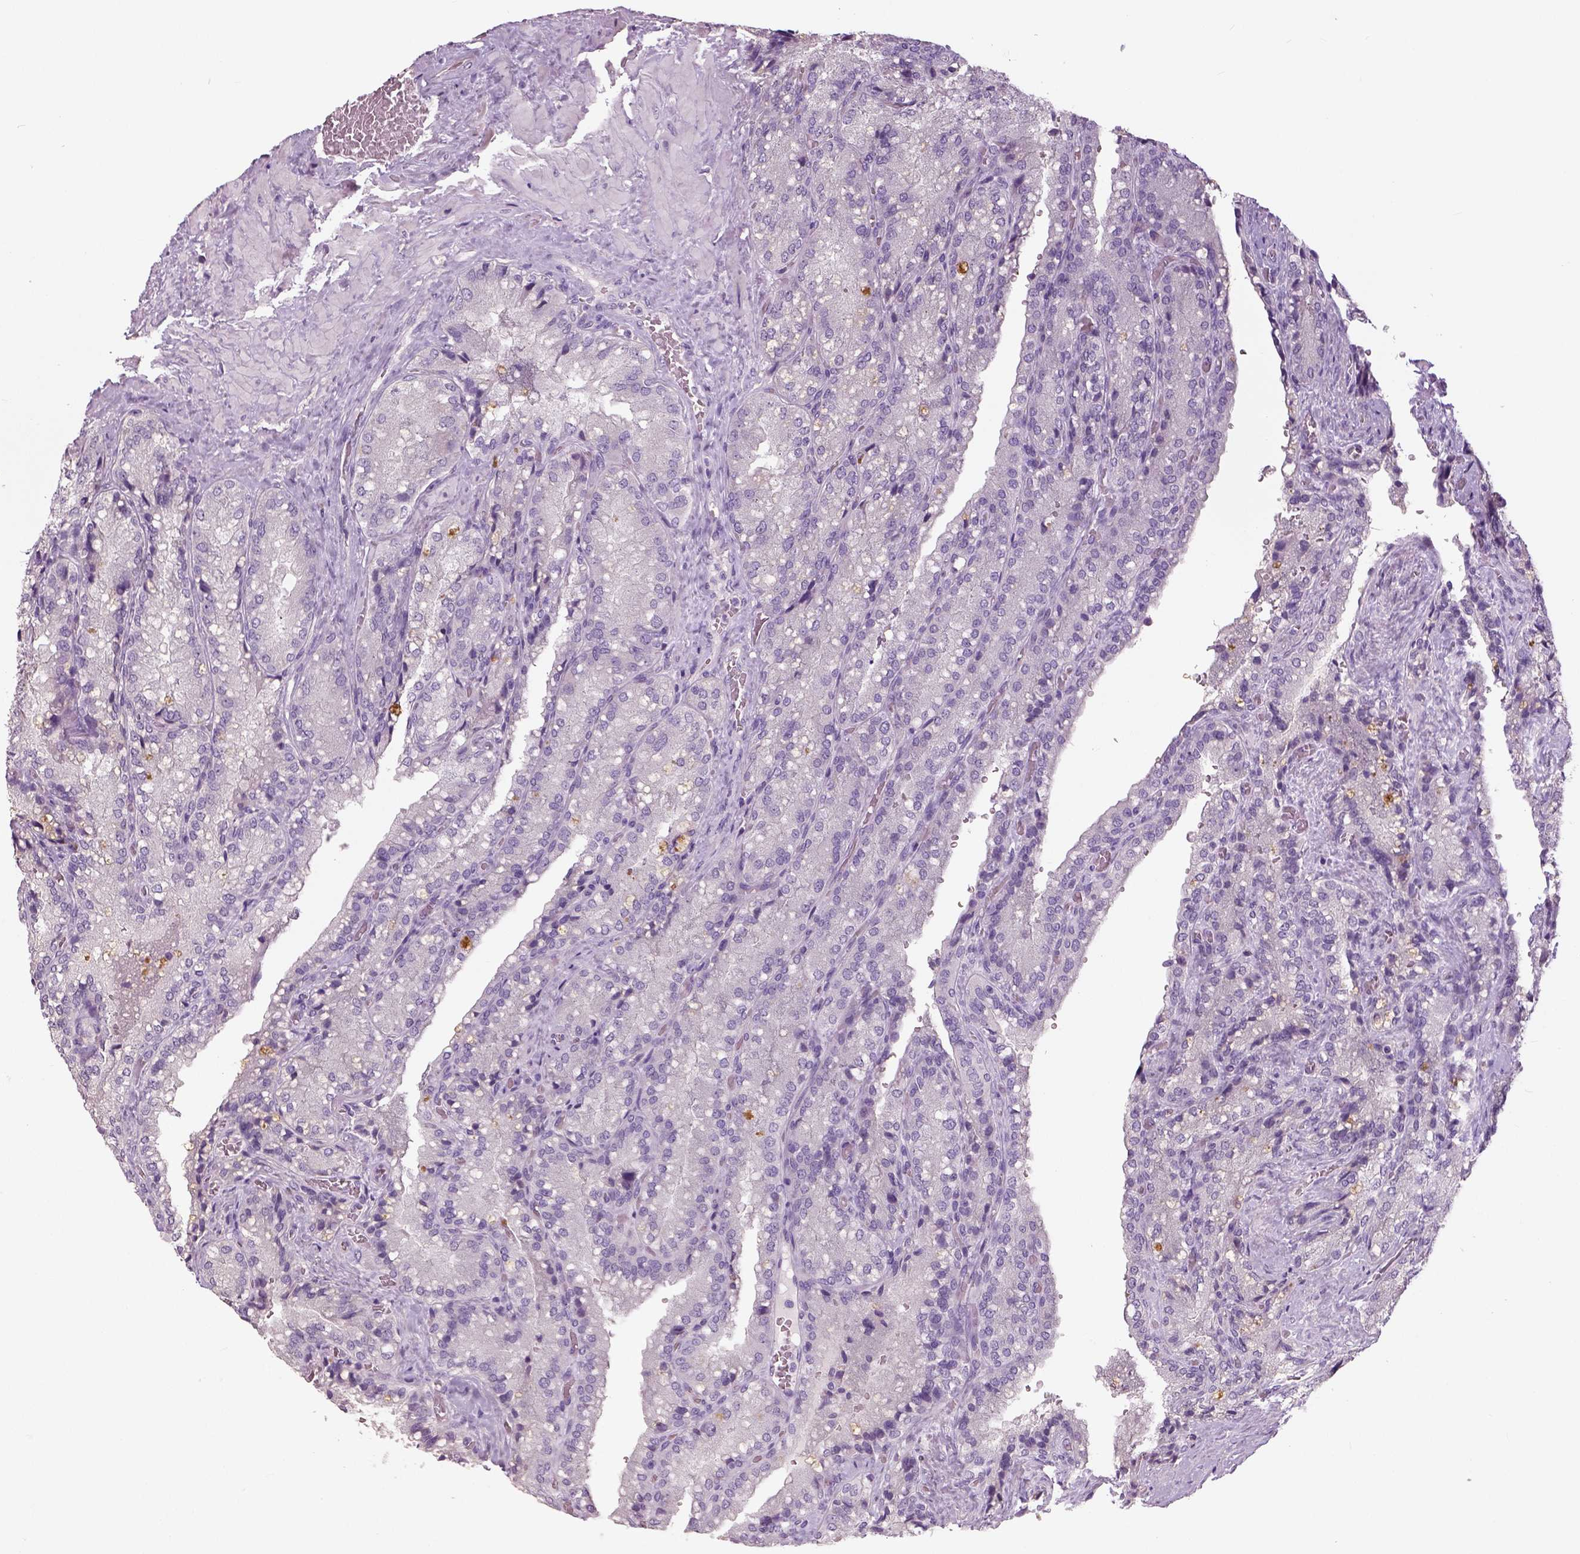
{"staining": {"intensity": "negative", "quantity": "none", "location": "none"}, "tissue": "seminal vesicle", "cell_type": "Glandular cells", "image_type": "normal", "snomed": [{"axis": "morphology", "description": "Normal tissue, NOS"}, {"axis": "topography", "description": "Seminal veicle"}], "caption": "Immunohistochemistry photomicrograph of normal seminal vesicle stained for a protein (brown), which exhibits no staining in glandular cells. The staining is performed using DAB (3,3'-diaminobenzidine) brown chromogen with nuclei counter-stained in using hematoxylin.", "gene": "NECAB1", "patient": {"sex": "male", "age": 57}}